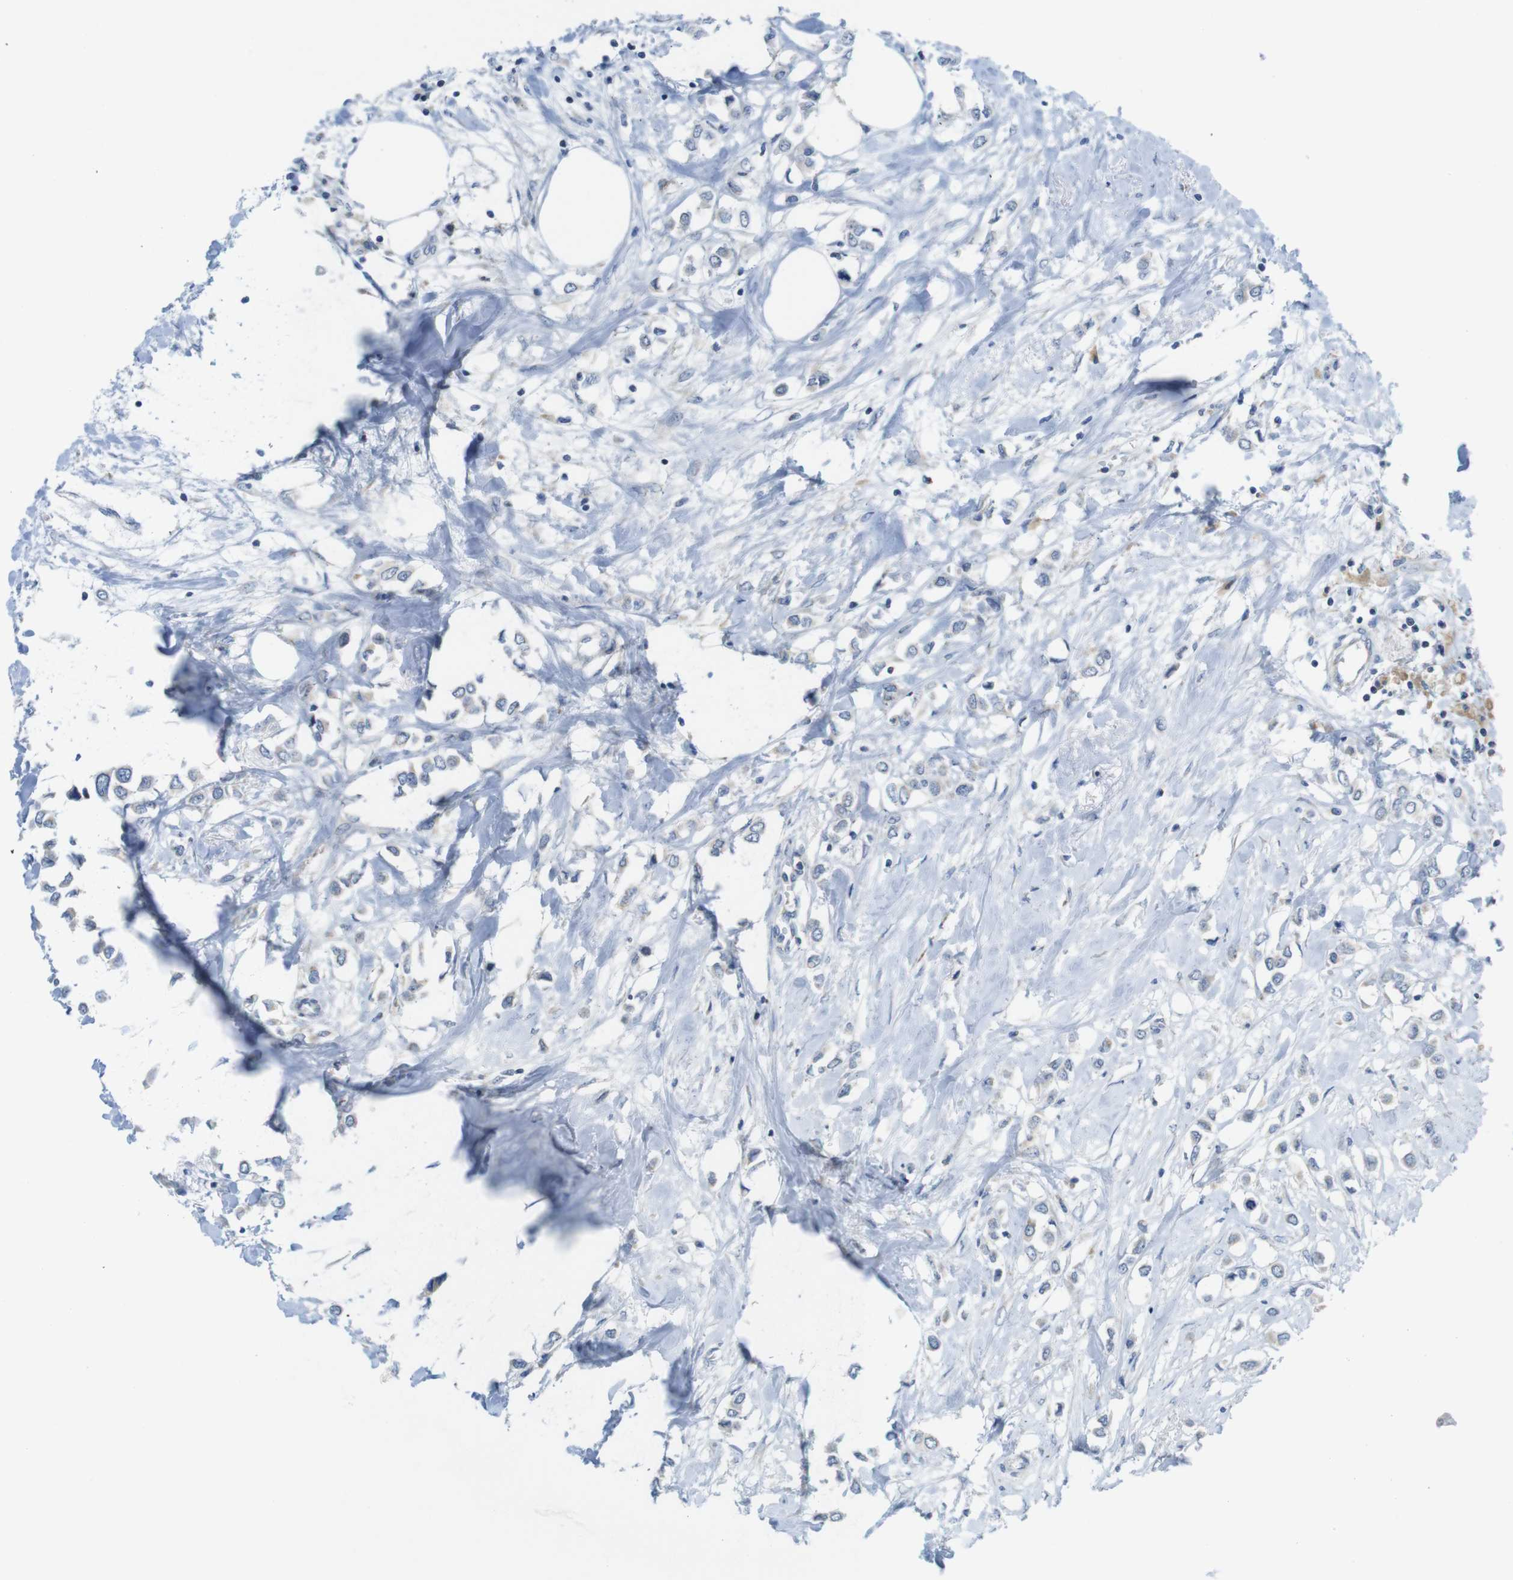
{"staining": {"intensity": "negative", "quantity": "none", "location": "none"}, "tissue": "breast cancer", "cell_type": "Tumor cells", "image_type": "cancer", "snomed": [{"axis": "morphology", "description": "Lobular carcinoma"}, {"axis": "topography", "description": "Breast"}], "caption": "This is an IHC photomicrograph of lobular carcinoma (breast). There is no positivity in tumor cells.", "gene": "MARCHF1", "patient": {"sex": "female", "age": 51}}